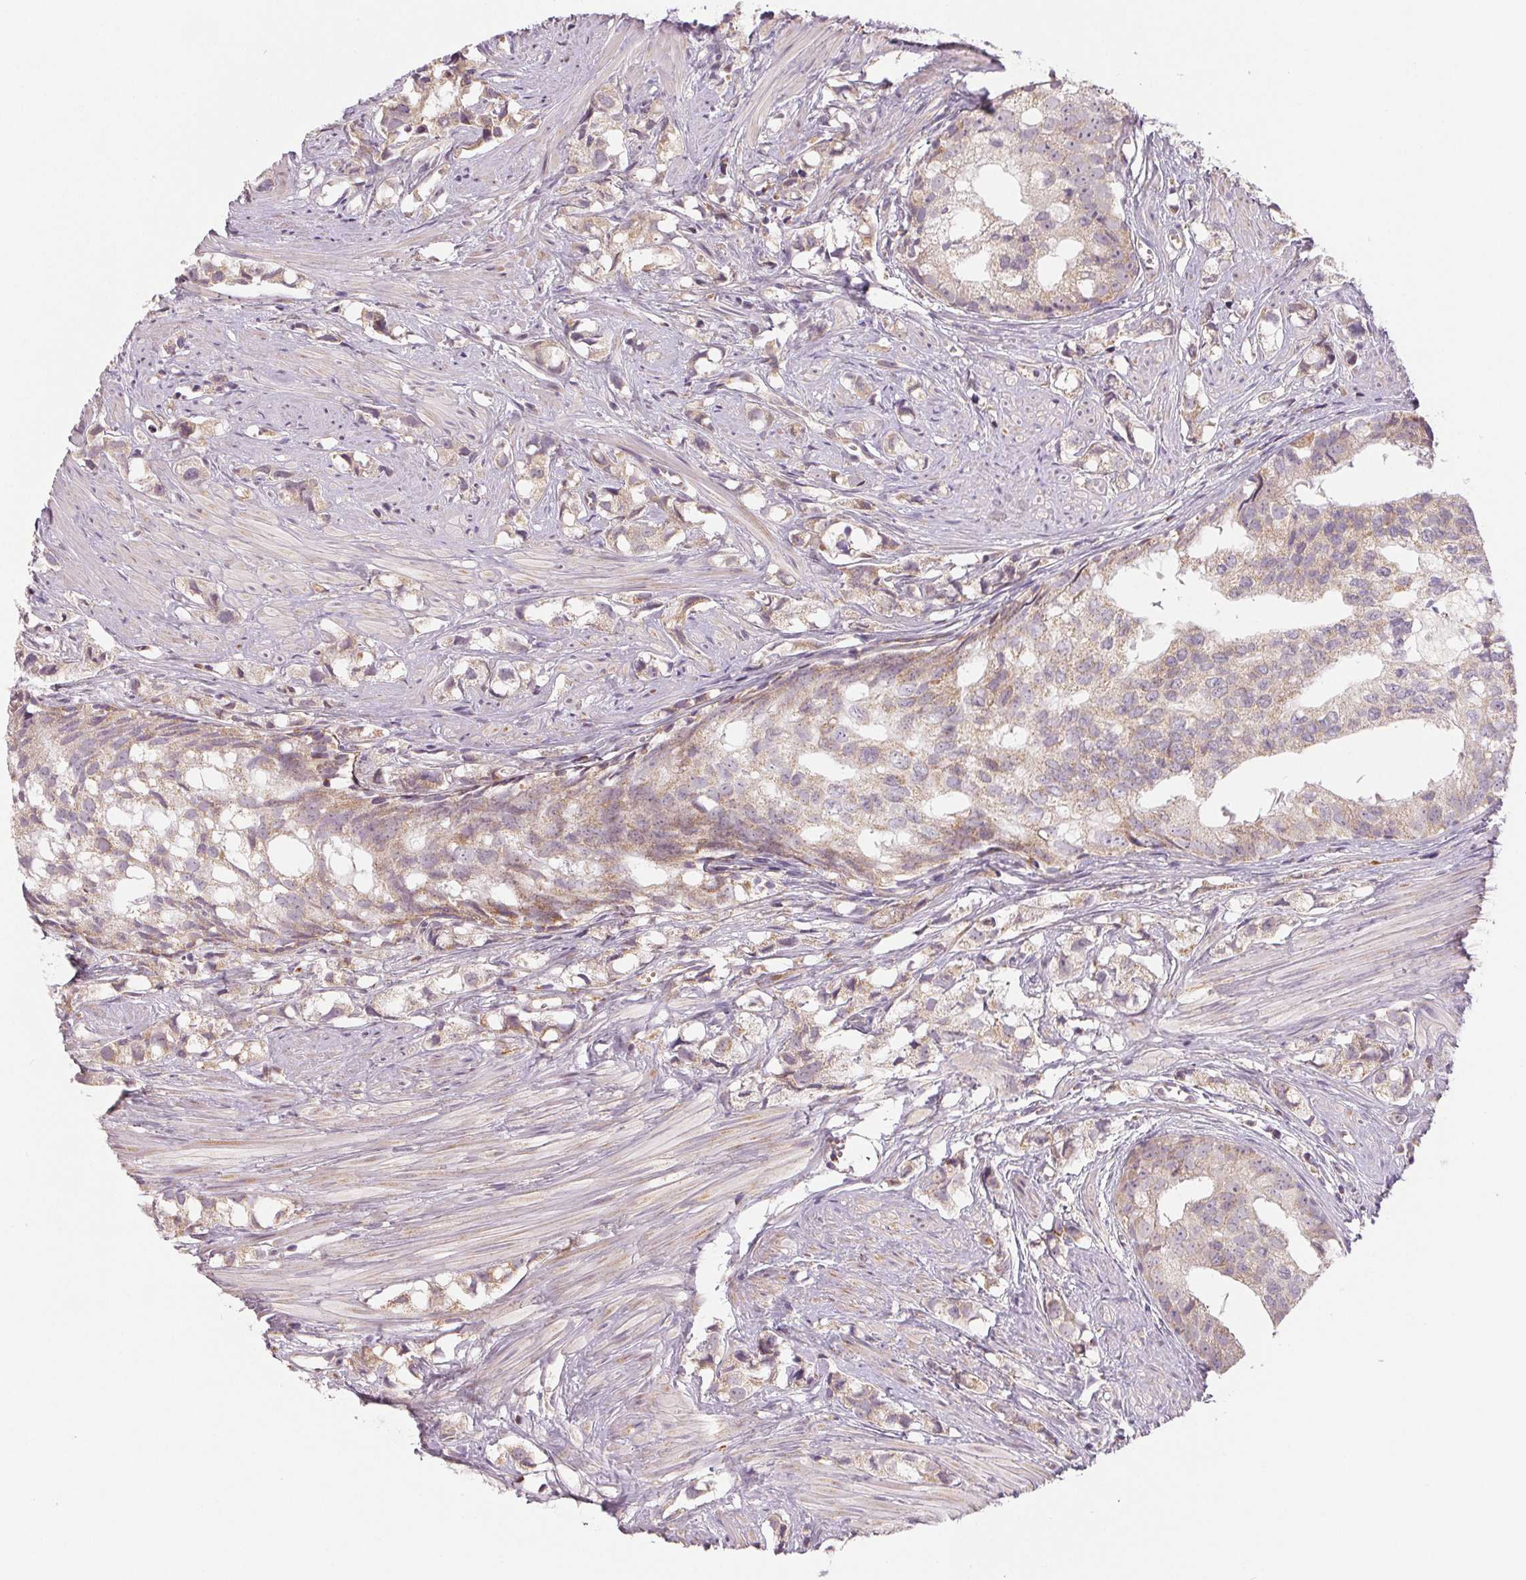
{"staining": {"intensity": "negative", "quantity": "none", "location": "none"}, "tissue": "prostate cancer", "cell_type": "Tumor cells", "image_type": "cancer", "snomed": [{"axis": "morphology", "description": "Adenocarcinoma, High grade"}, {"axis": "topography", "description": "Prostate"}], "caption": "This is a histopathology image of IHC staining of adenocarcinoma (high-grade) (prostate), which shows no expression in tumor cells.", "gene": "HINT2", "patient": {"sex": "male", "age": 58}}